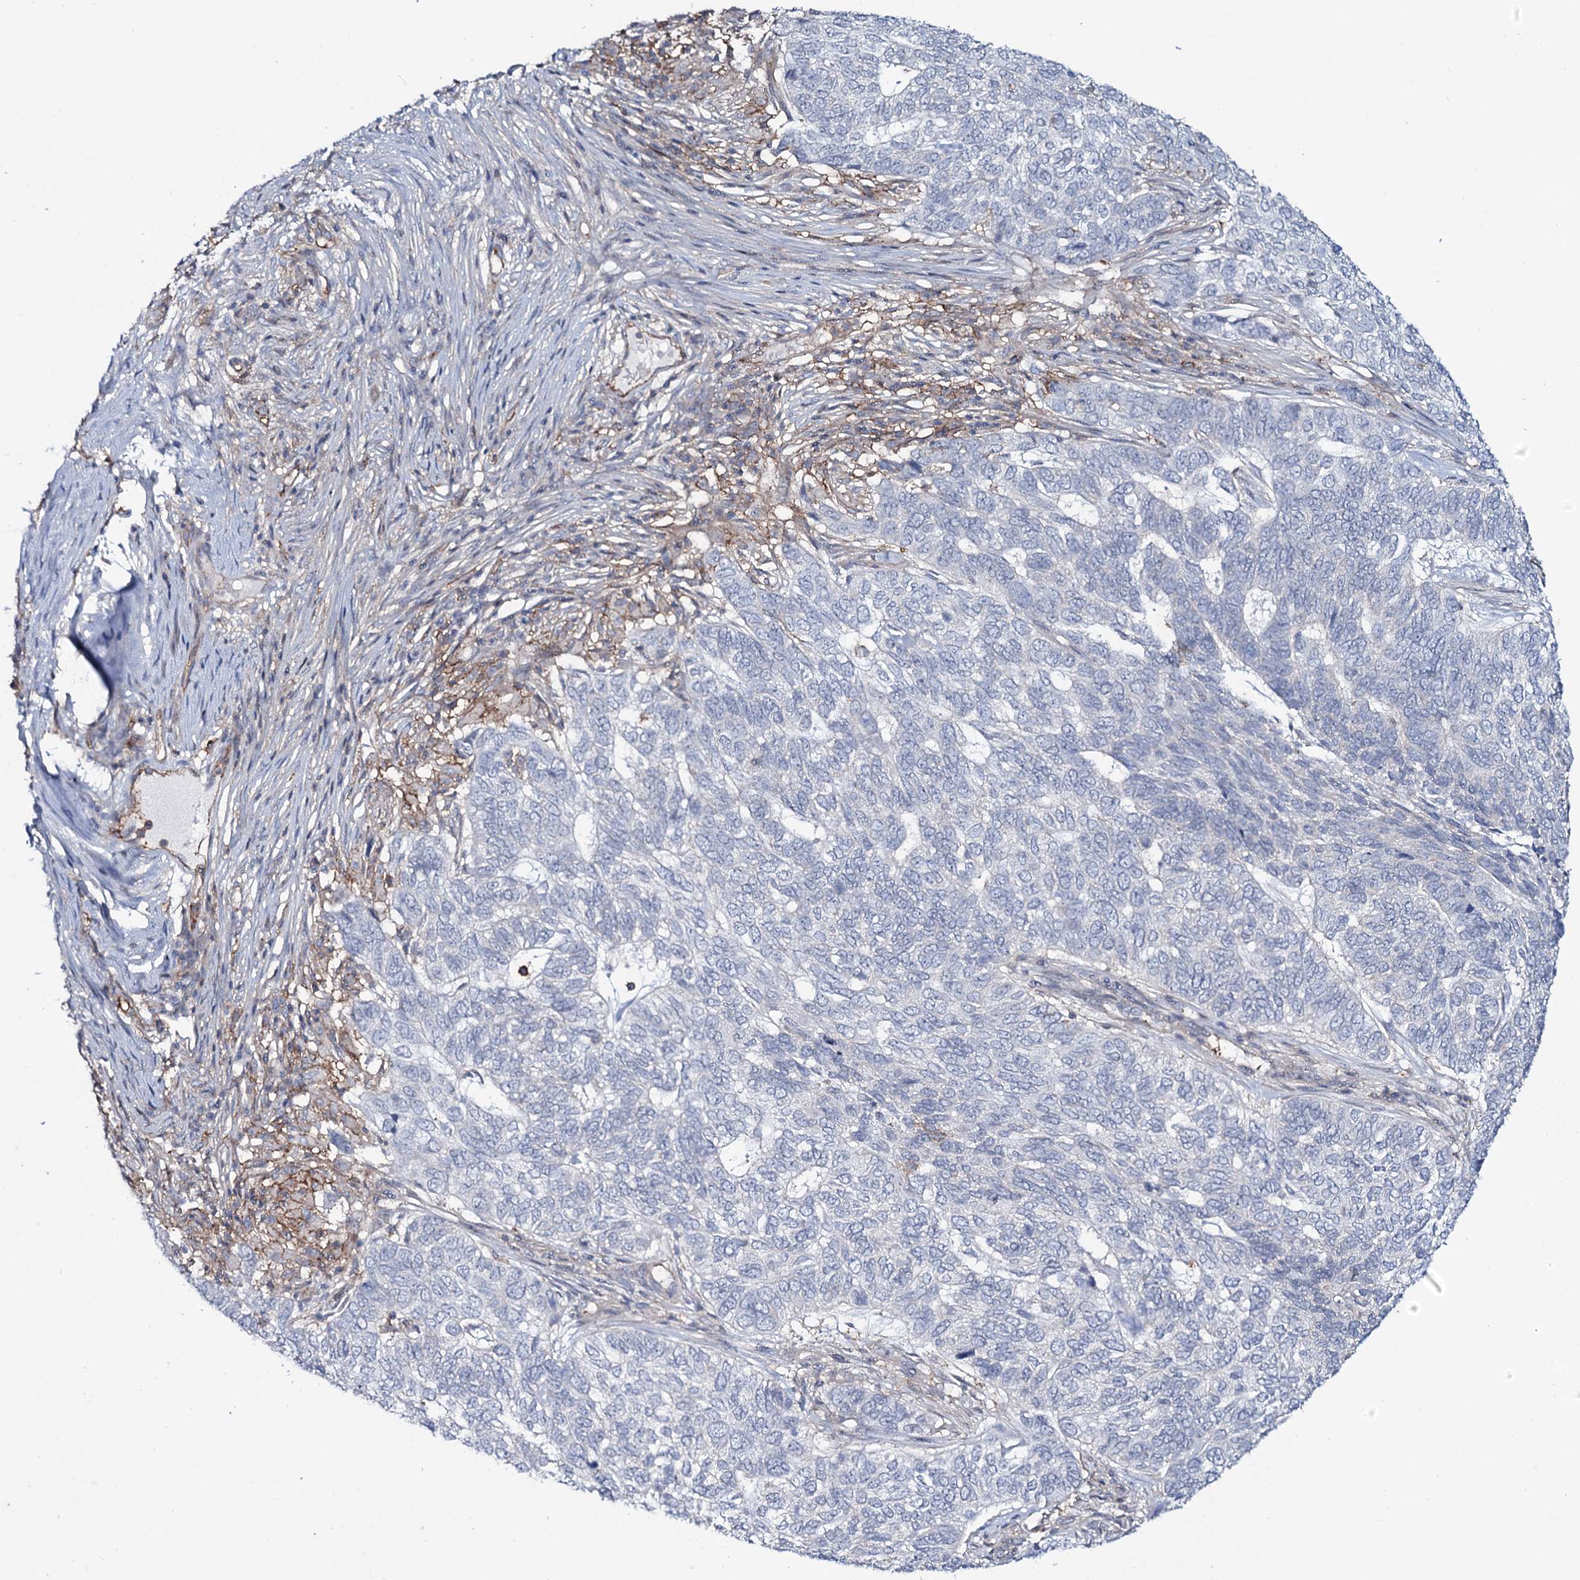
{"staining": {"intensity": "negative", "quantity": "none", "location": "none"}, "tissue": "skin cancer", "cell_type": "Tumor cells", "image_type": "cancer", "snomed": [{"axis": "morphology", "description": "Basal cell carcinoma"}, {"axis": "topography", "description": "Skin"}], "caption": "Basal cell carcinoma (skin) was stained to show a protein in brown. There is no significant staining in tumor cells. (DAB (3,3'-diaminobenzidine) immunohistochemistry visualized using brightfield microscopy, high magnification).", "gene": "SNAP23", "patient": {"sex": "female", "age": 65}}